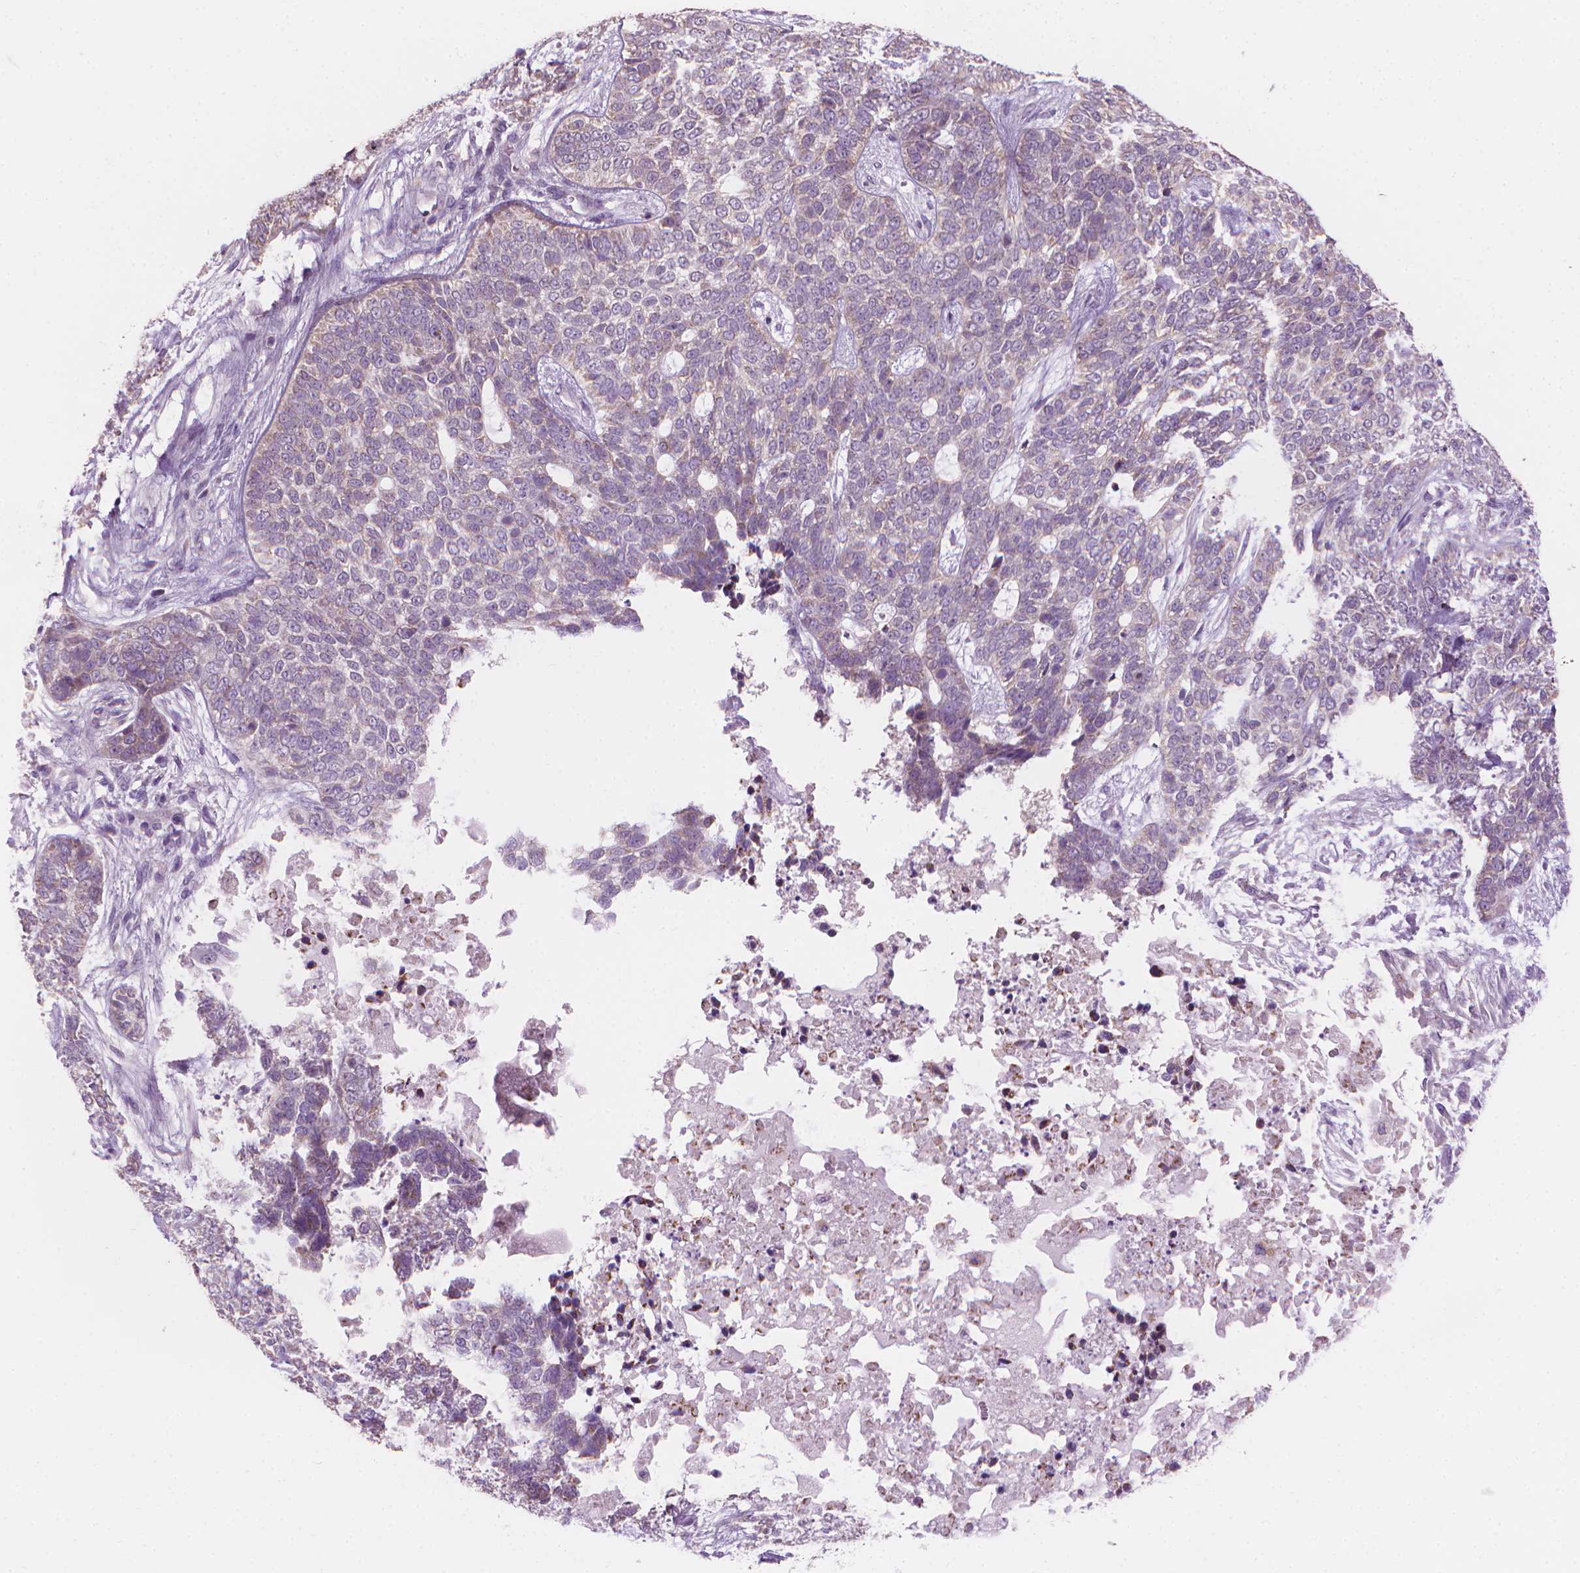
{"staining": {"intensity": "weak", "quantity": "<25%", "location": "cytoplasmic/membranous"}, "tissue": "skin cancer", "cell_type": "Tumor cells", "image_type": "cancer", "snomed": [{"axis": "morphology", "description": "Basal cell carcinoma"}, {"axis": "topography", "description": "Skin"}], "caption": "There is no significant staining in tumor cells of basal cell carcinoma (skin).", "gene": "CFAP126", "patient": {"sex": "female", "age": 69}}